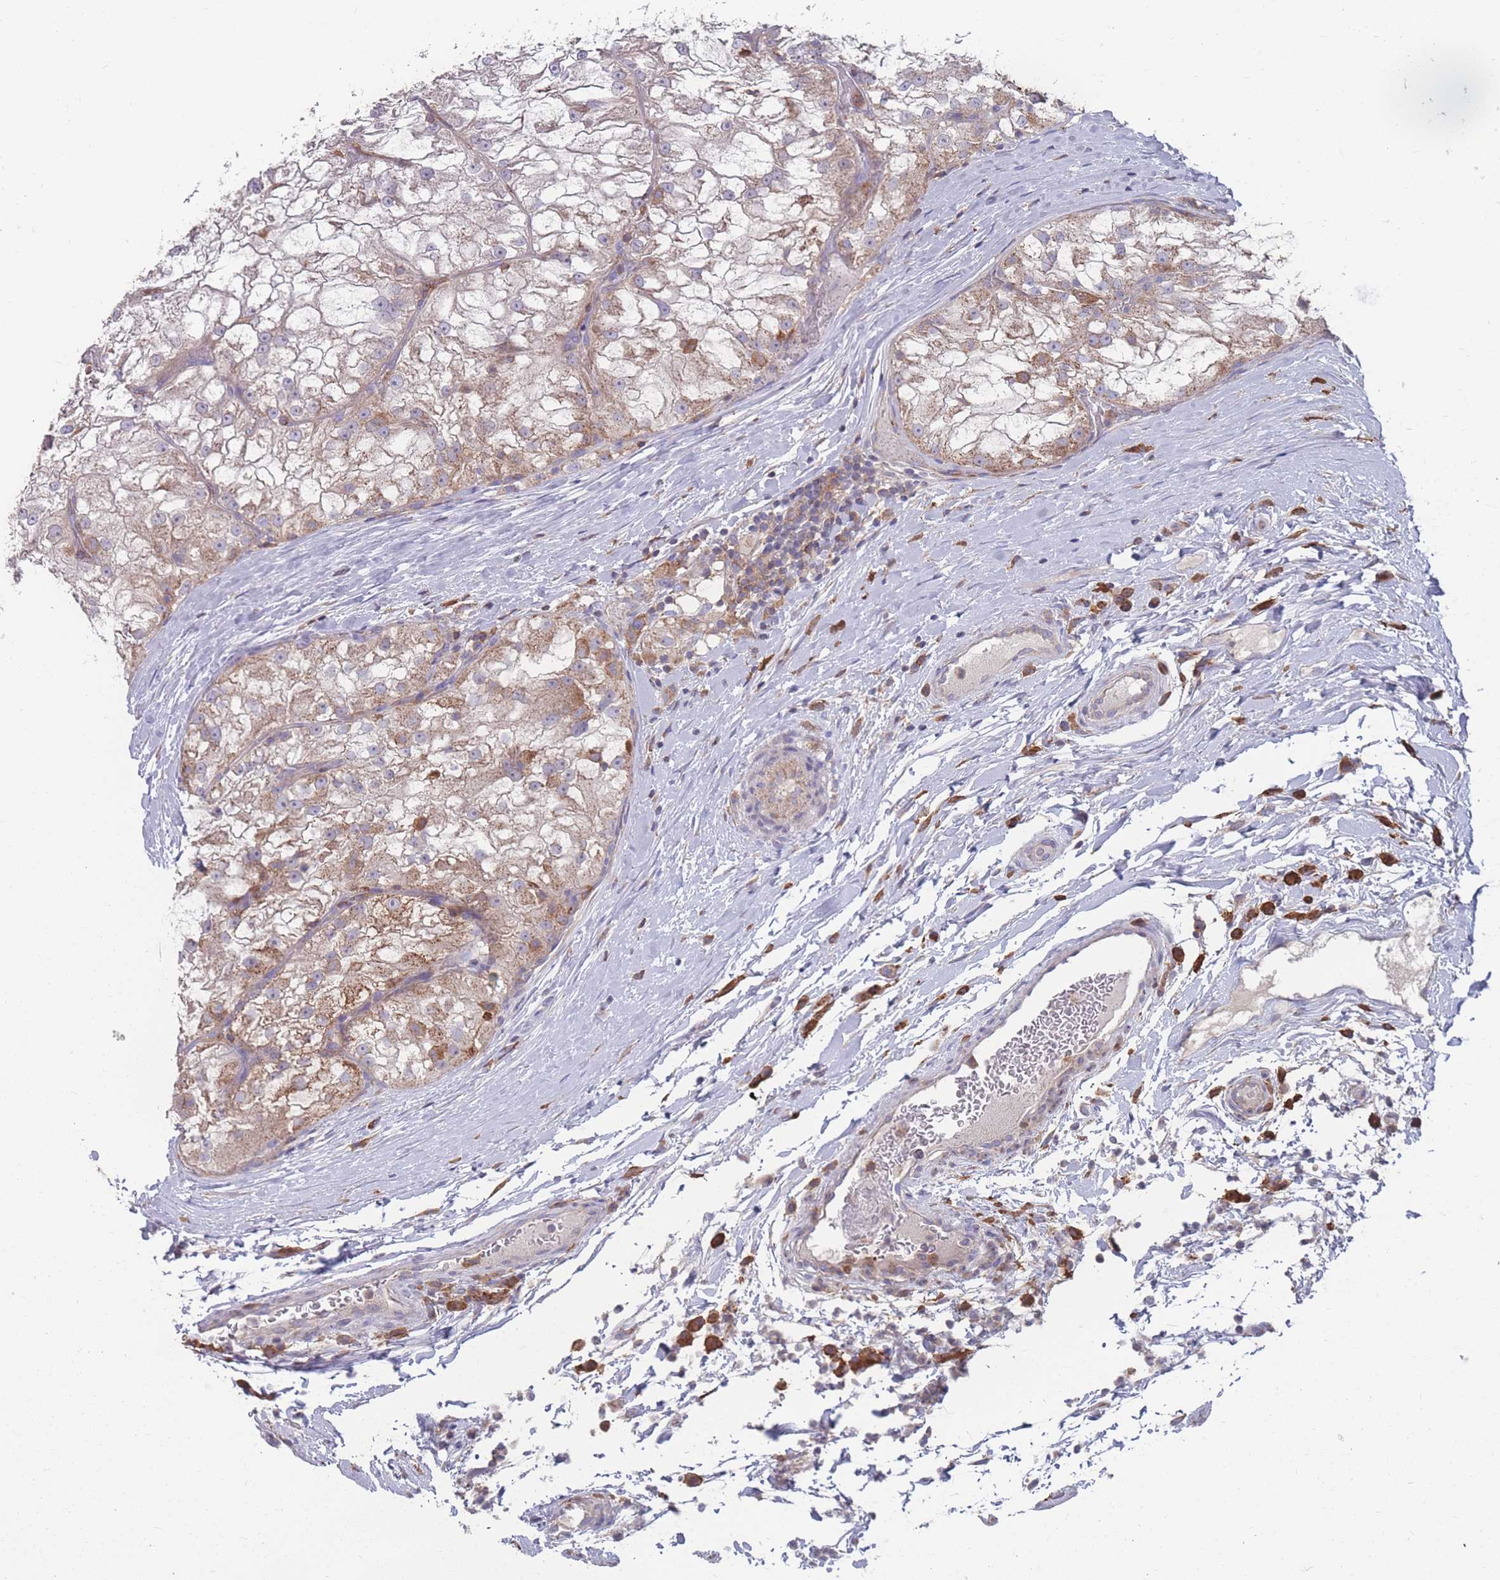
{"staining": {"intensity": "moderate", "quantity": "<25%", "location": "cytoplasmic/membranous"}, "tissue": "renal cancer", "cell_type": "Tumor cells", "image_type": "cancer", "snomed": [{"axis": "morphology", "description": "Adenocarcinoma, NOS"}, {"axis": "topography", "description": "Kidney"}], "caption": "Immunohistochemistry histopathology image of human renal cancer (adenocarcinoma) stained for a protein (brown), which reveals low levels of moderate cytoplasmic/membranous expression in about <25% of tumor cells.", "gene": "CD33", "patient": {"sex": "female", "age": 72}}